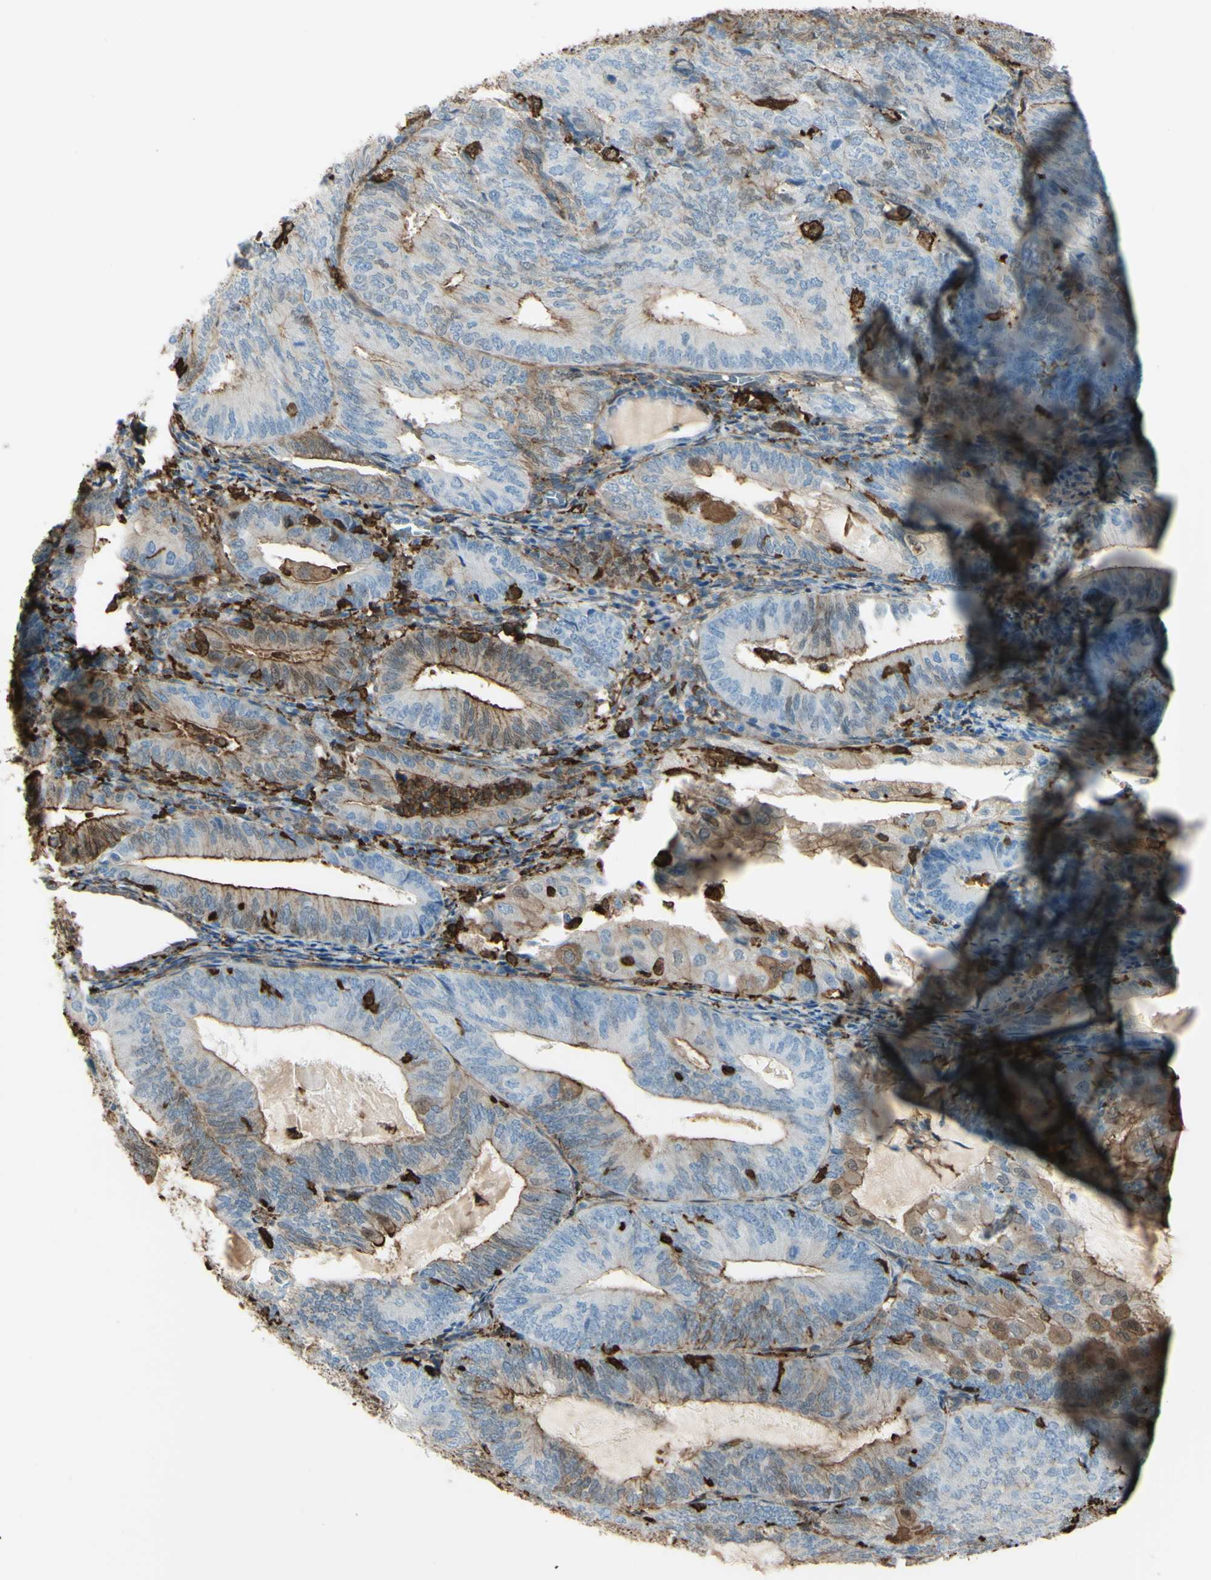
{"staining": {"intensity": "weak", "quantity": "25%-75%", "location": "cytoplasmic/membranous"}, "tissue": "endometrial cancer", "cell_type": "Tumor cells", "image_type": "cancer", "snomed": [{"axis": "morphology", "description": "Adenocarcinoma, NOS"}, {"axis": "topography", "description": "Endometrium"}], "caption": "Endometrial cancer was stained to show a protein in brown. There is low levels of weak cytoplasmic/membranous positivity in approximately 25%-75% of tumor cells. The protein is shown in brown color, while the nuclei are stained blue.", "gene": "GSN", "patient": {"sex": "female", "age": 81}}